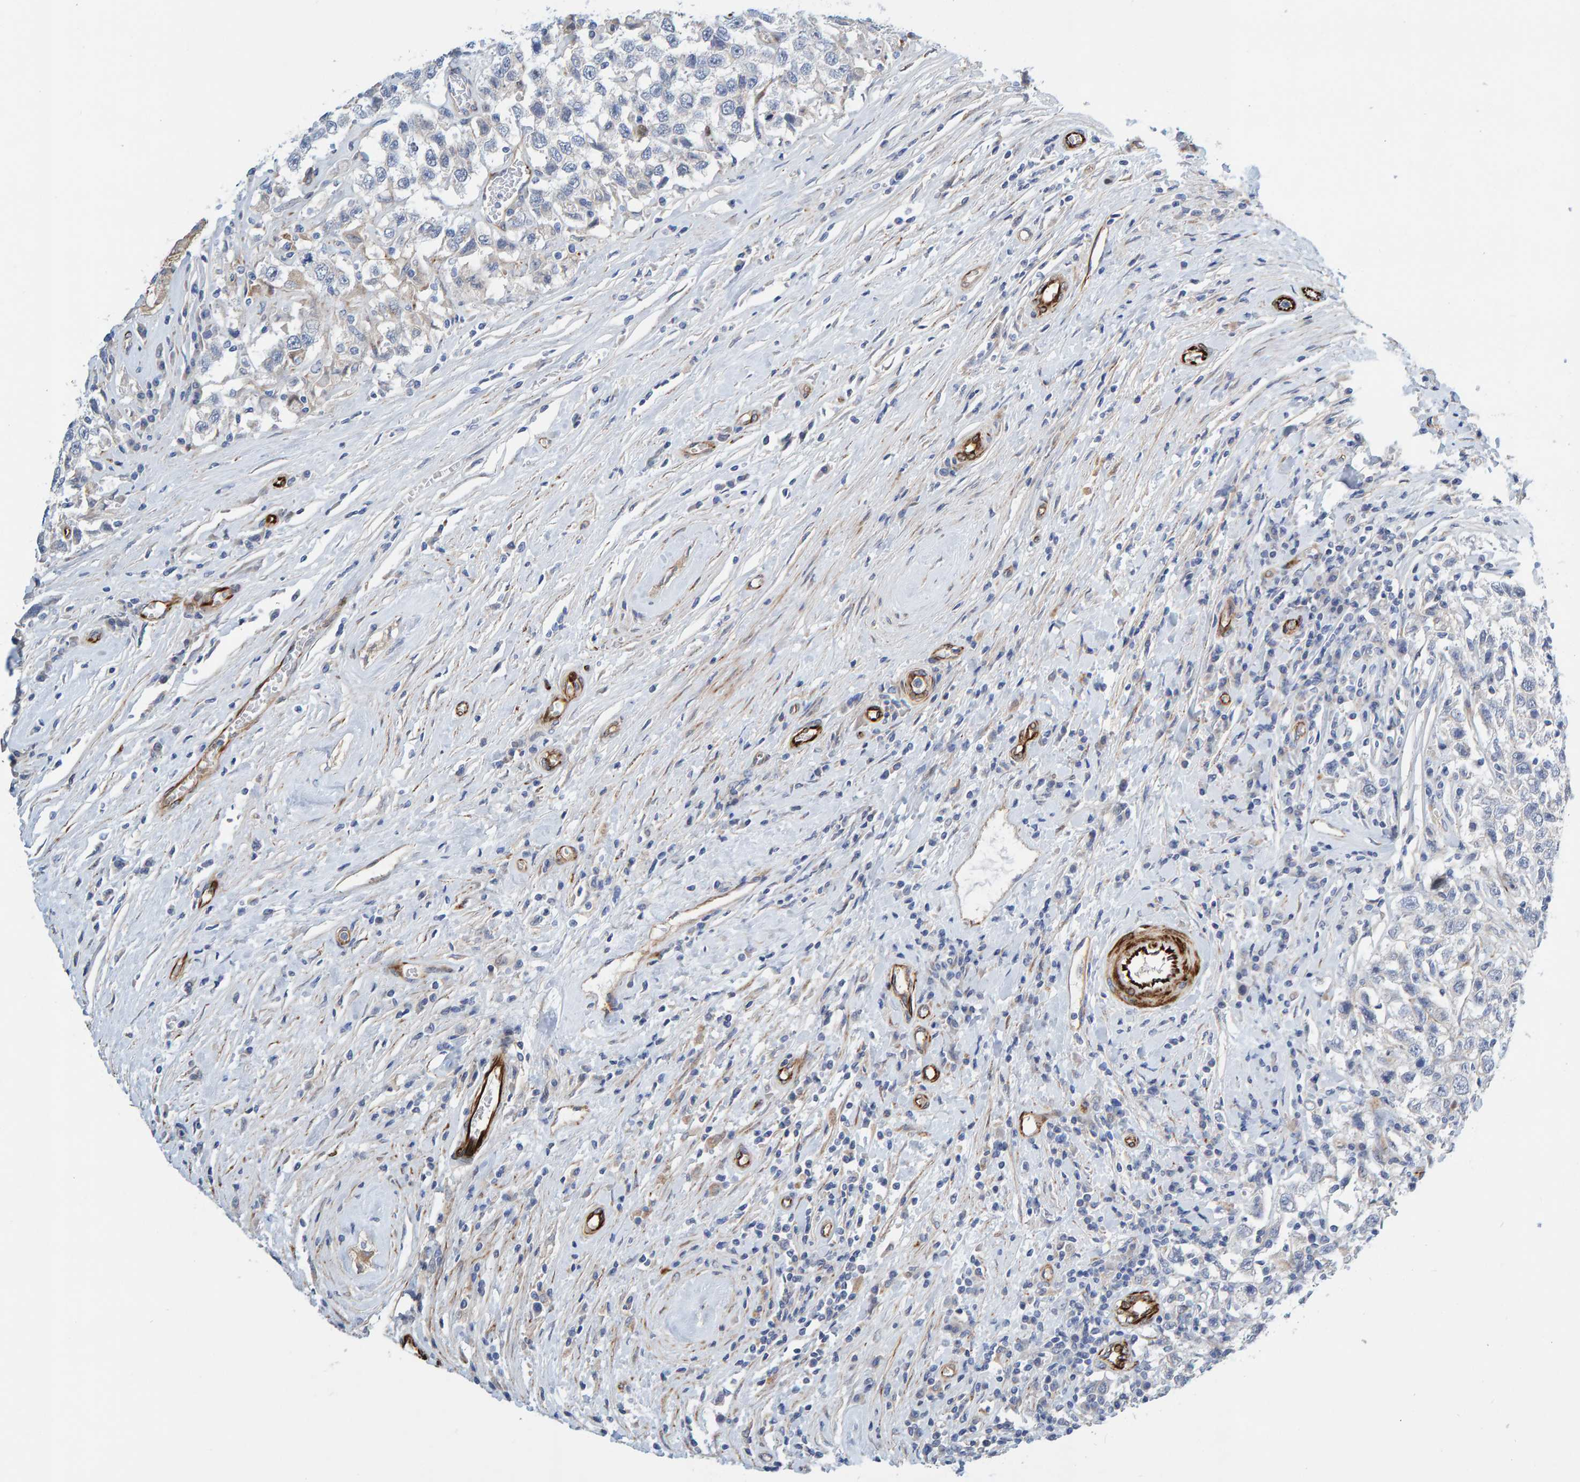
{"staining": {"intensity": "negative", "quantity": "none", "location": "none"}, "tissue": "testis cancer", "cell_type": "Tumor cells", "image_type": "cancer", "snomed": [{"axis": "morphology", "description": "Seminoma, NOS"}, {"axis": "topography", "description": "Testis"}], "caption": "Immunohistochemistry (IHC) histopathology image of neoplastic tissue: testis cancer (seminoma) stained with DAB (3,3'-diaminobenzidine) shows no significant protein staining in tumor cells.", "gene": "POLG2", "patient": {"sex": "male", "age": 41}}